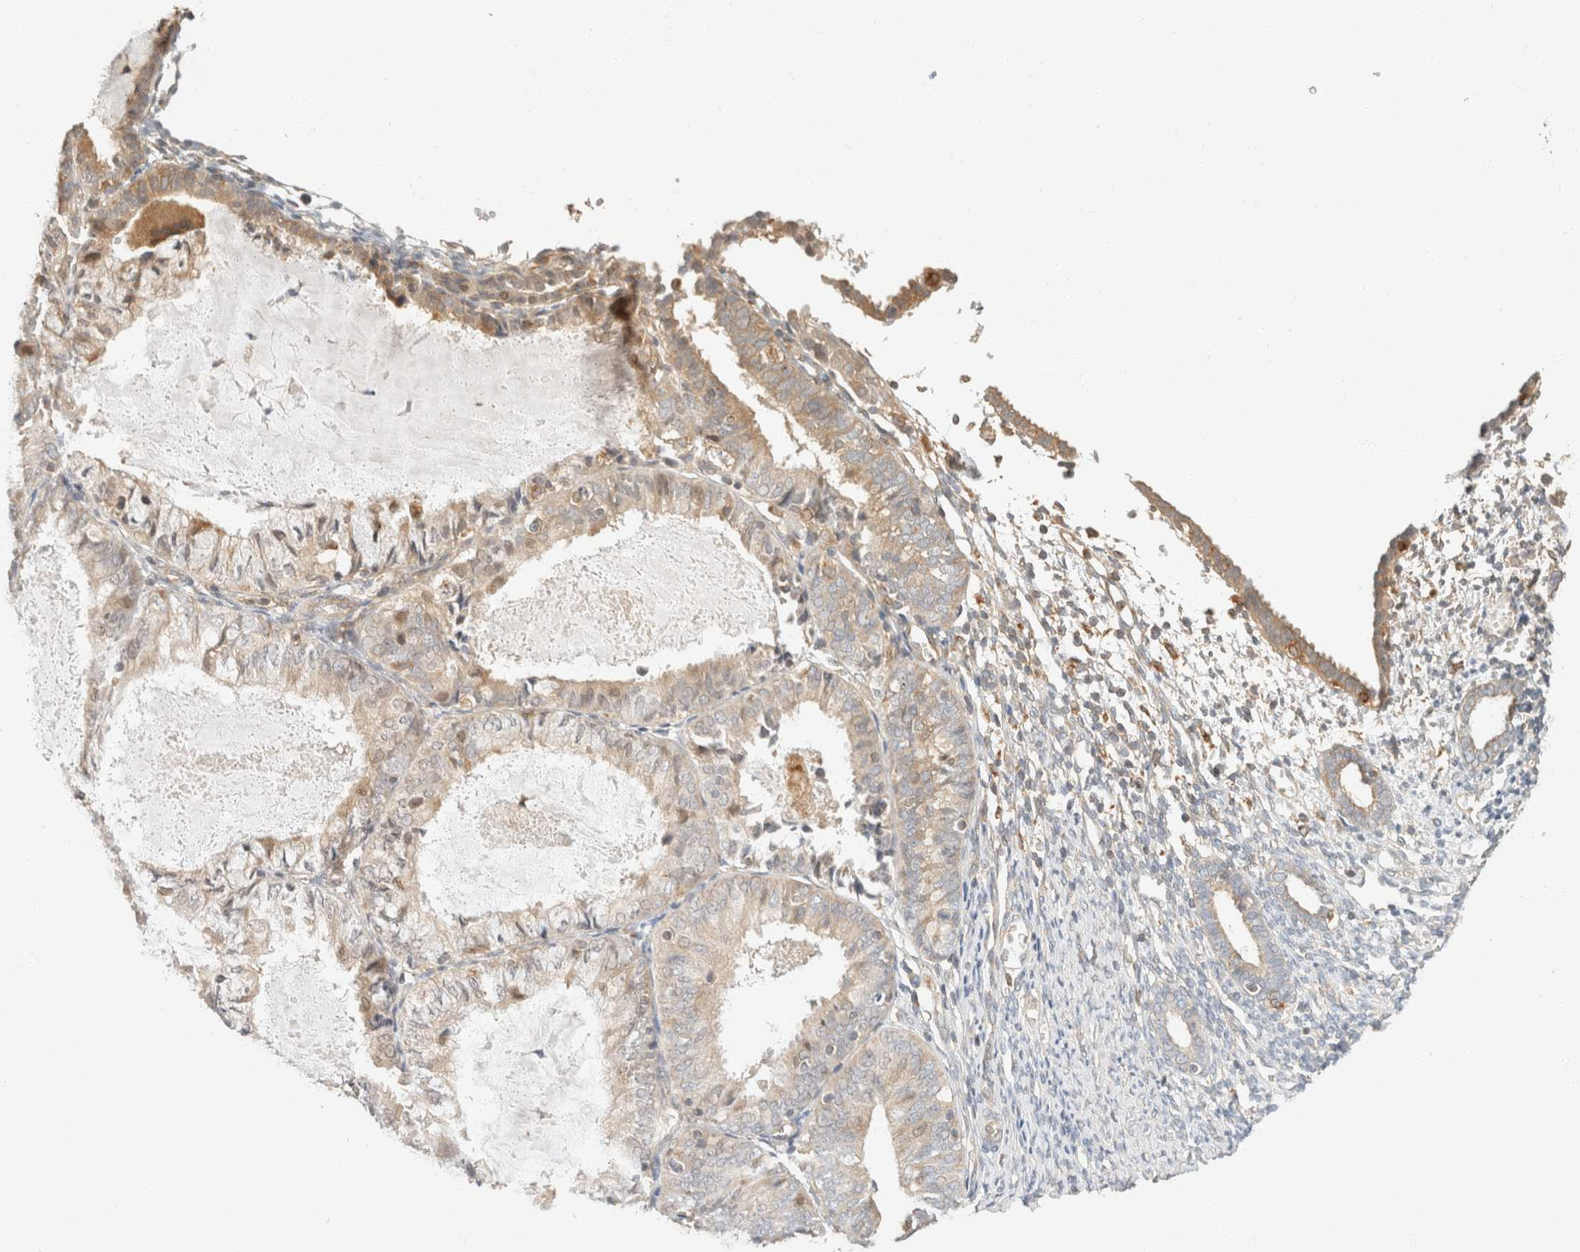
{"staining": {"intensity": "negative", "quantity": "none", "location": "none"}, "tissue": "endometrium", "cell_type": "Cells in endometrial stroma", "image_type": "normal", "snomed": [{"axis": "morphology", "description": "Normal tissue, NOS"}, {"axis": "morphology", "description": "Adenocarcinoma, NOS"}, {"axis": "topography", "description": "Endometrium"}], "caption": "Protein analysis of unremarkable endometrium exhibits no significant staining in cells in endometrial stroma. (IHC, brightfield microscopy, high magnification).", "gene": "TACC1", "patient": {"sex": "female", "age": 57}}